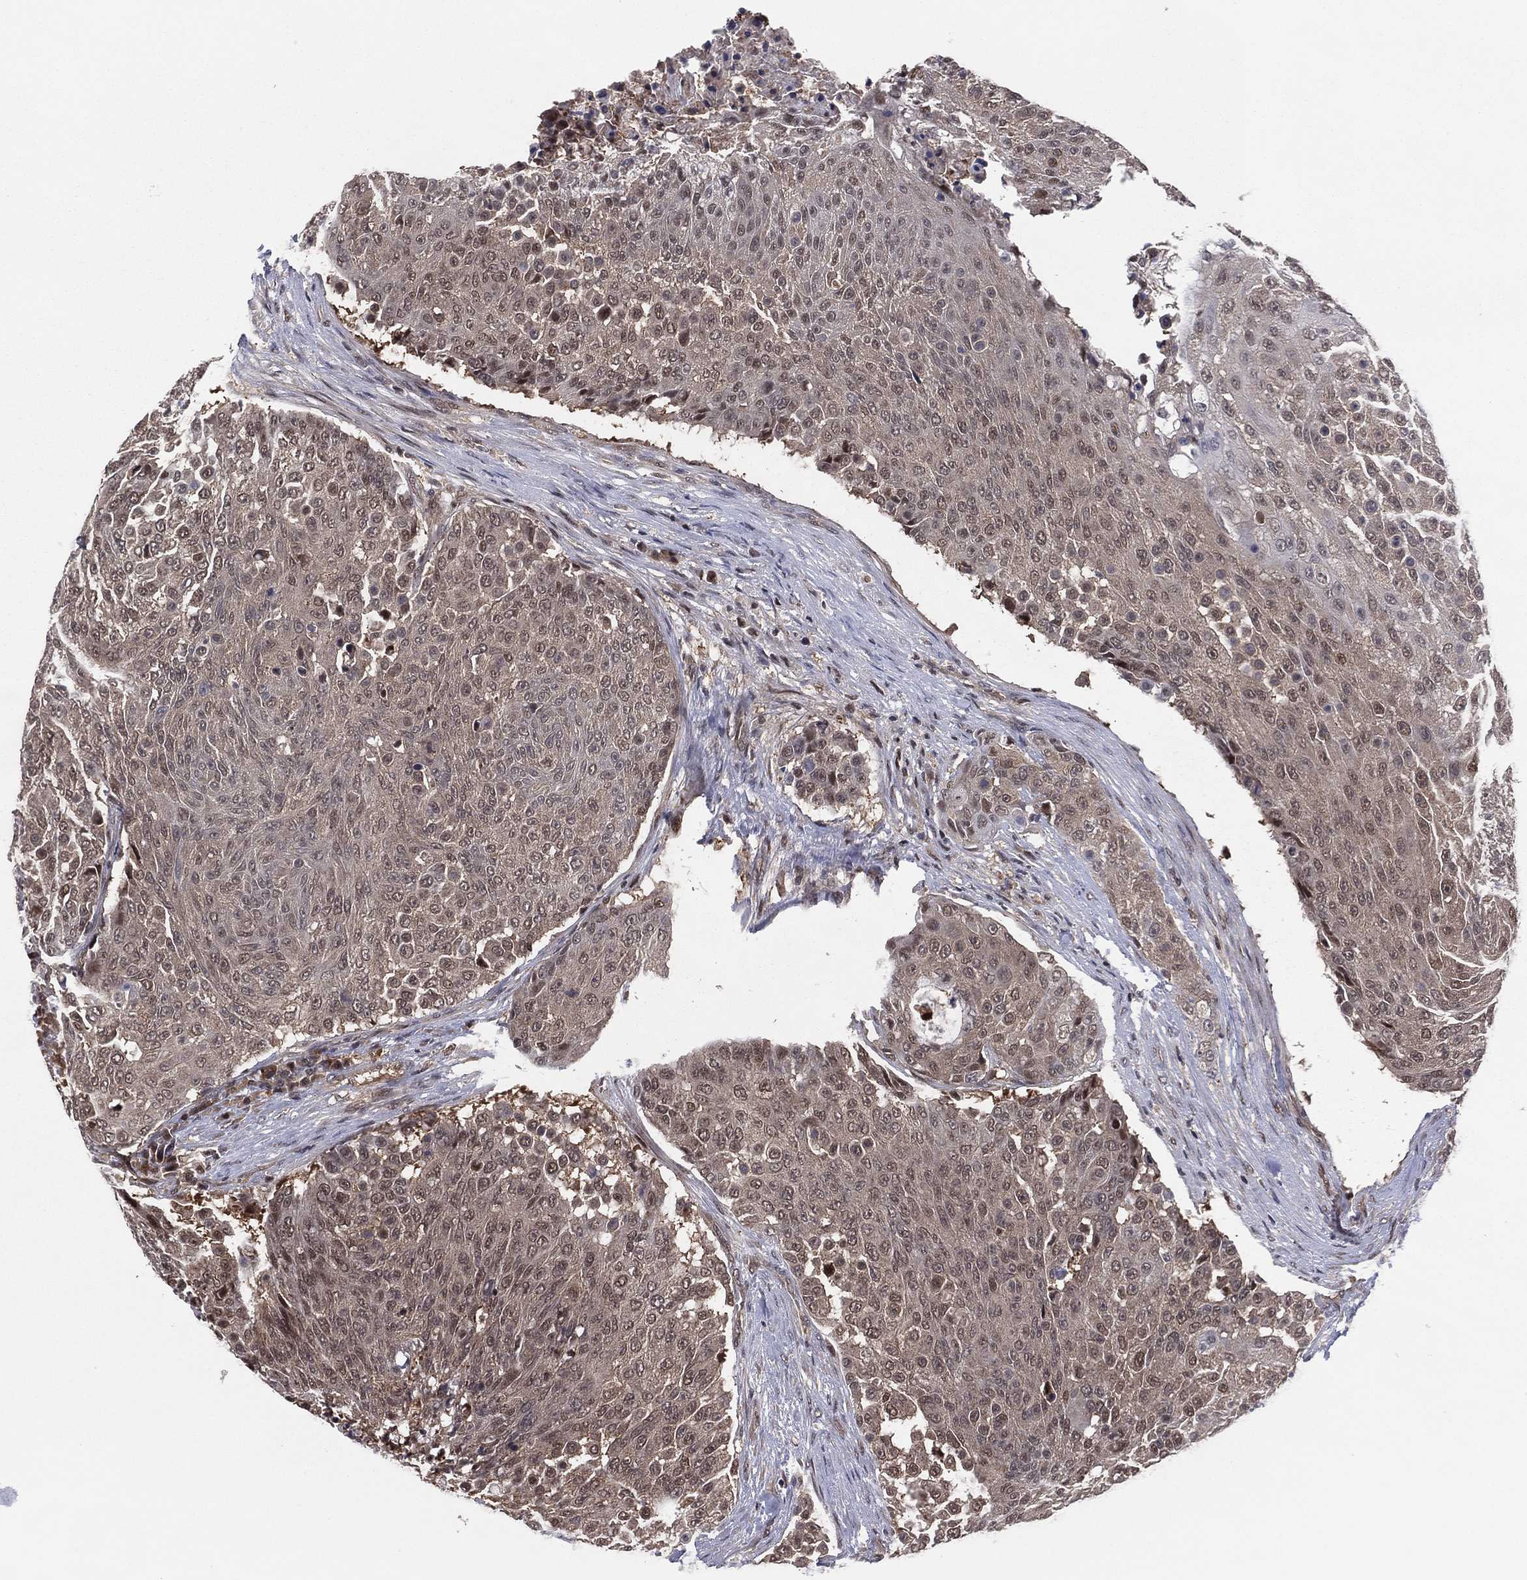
{"staining": {"intensity": "negative", "quantity": "none", "location": "none"}, "tissue": "urothelial cancer", "cell_type": "Tumor cells", "image_type": "cancer", "snomed": [{"axis": "morphology", "description": "Urothelial carcinoma, High grade"}, {"axis": "topography", "description": "Urinary bladder"}], "caption": "Tumor cells are negative for brown protein staining in urothelial cancer. The staining was performed using DAB (3,3'-diaminobenzidine) to visualize the protein expression in brown, while the nuclei were stained in blue with hematoxylin (Magnification: 20x).", "gene": "ICOSLG", "patient": {"sex": "female", "age": 63}}